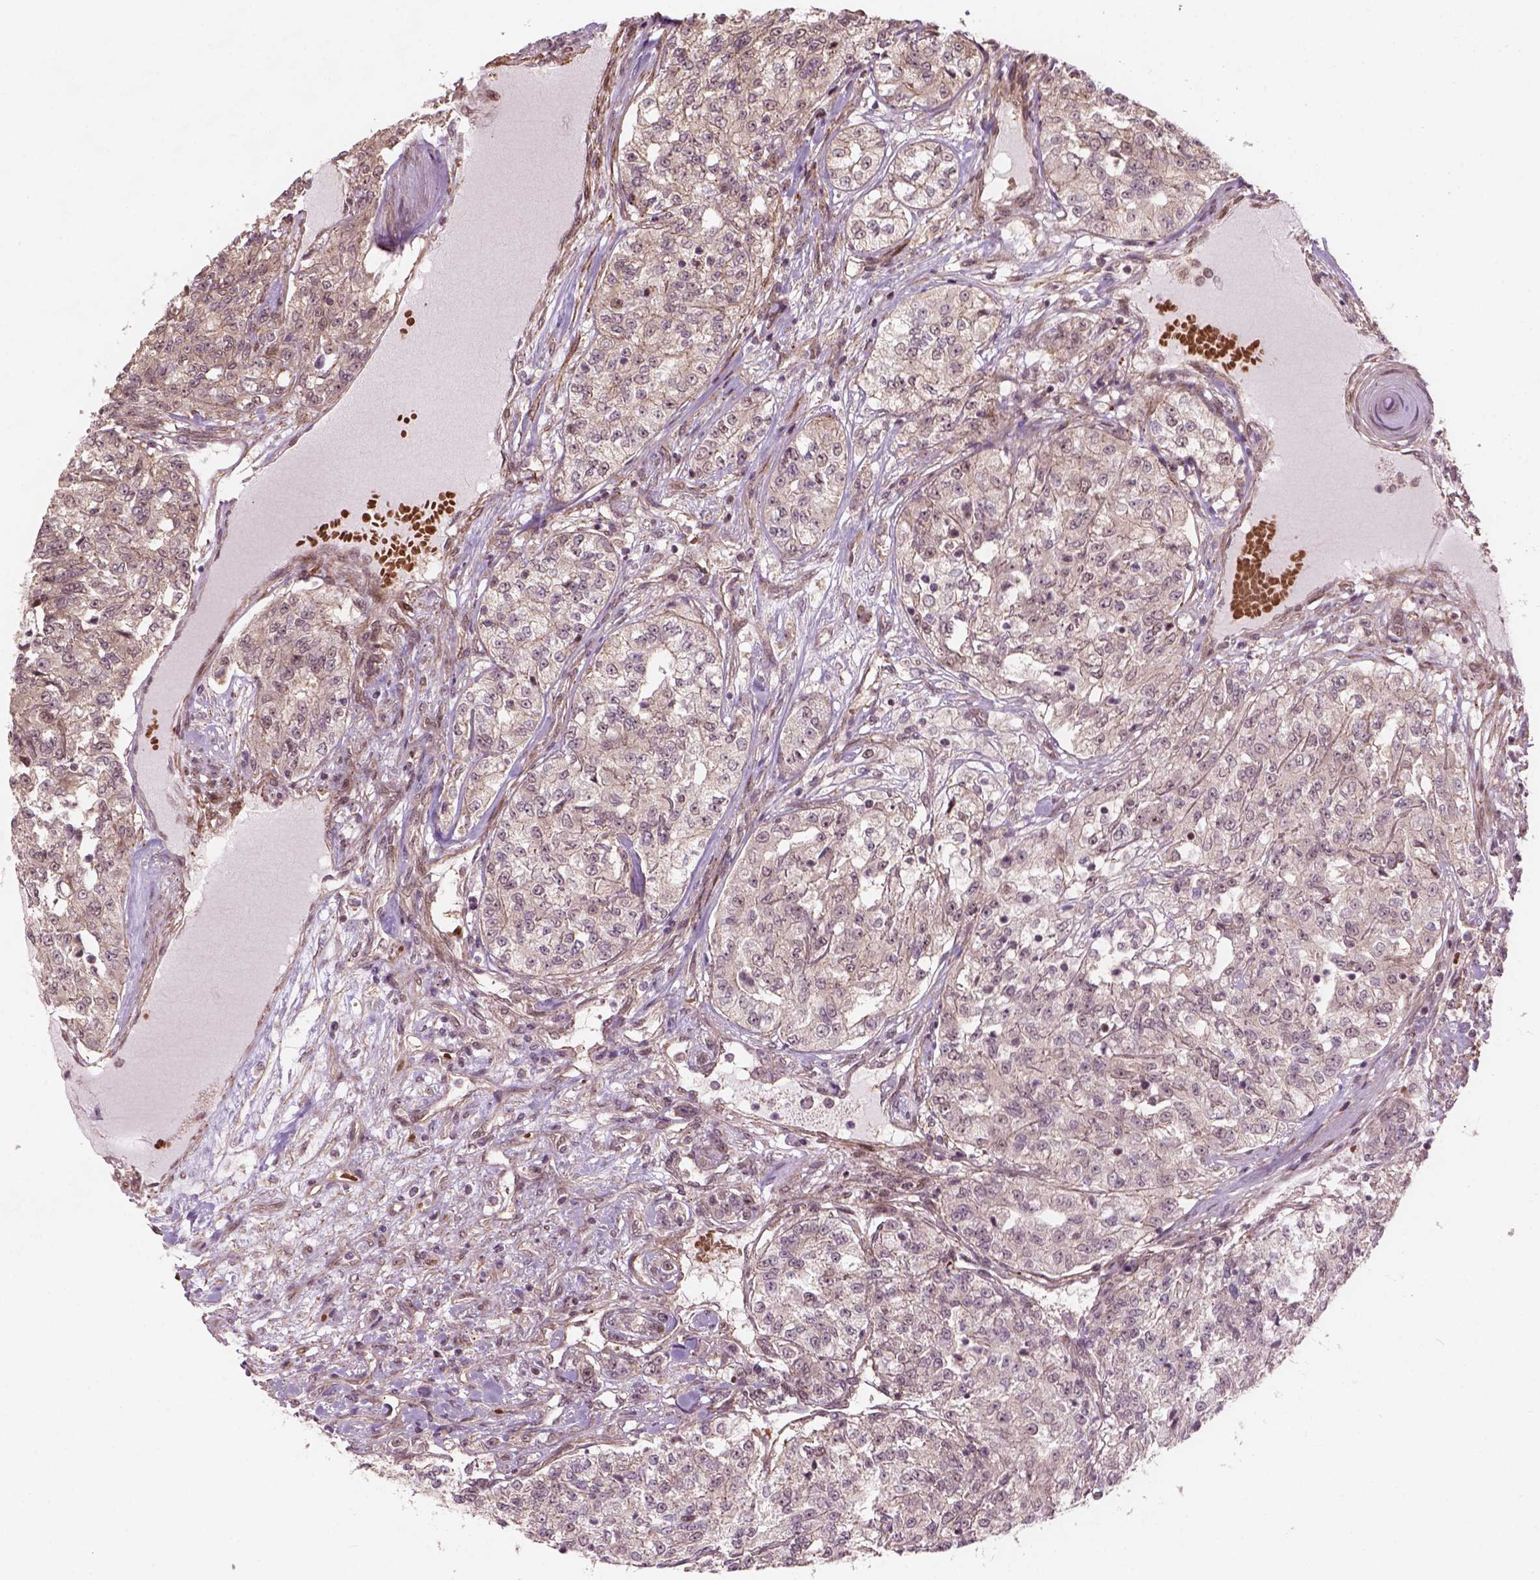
{"staining": {"intensity": "moderate", "quantity": "<25%", "location": "cytoplasmic/membranous,nuclear"}, "tissue": "renal cancer", "cell_type": "Tumor cells", "image_type": "cancer", "snomed": [{"axis": "morphology", "description": "Adenocarcinoma, NOS"}, {"axis": "topography", "description": "Kidney"}], "caption": "Human renal cancer (adenocarcinoma) stained with a brown dye exhibits moderate cytoplasmic/membranous and nuclear positive positivity in about <25% of tumor cells.", "gene": "PSMD11", "patient": {"sex": "female", "age": 63}}